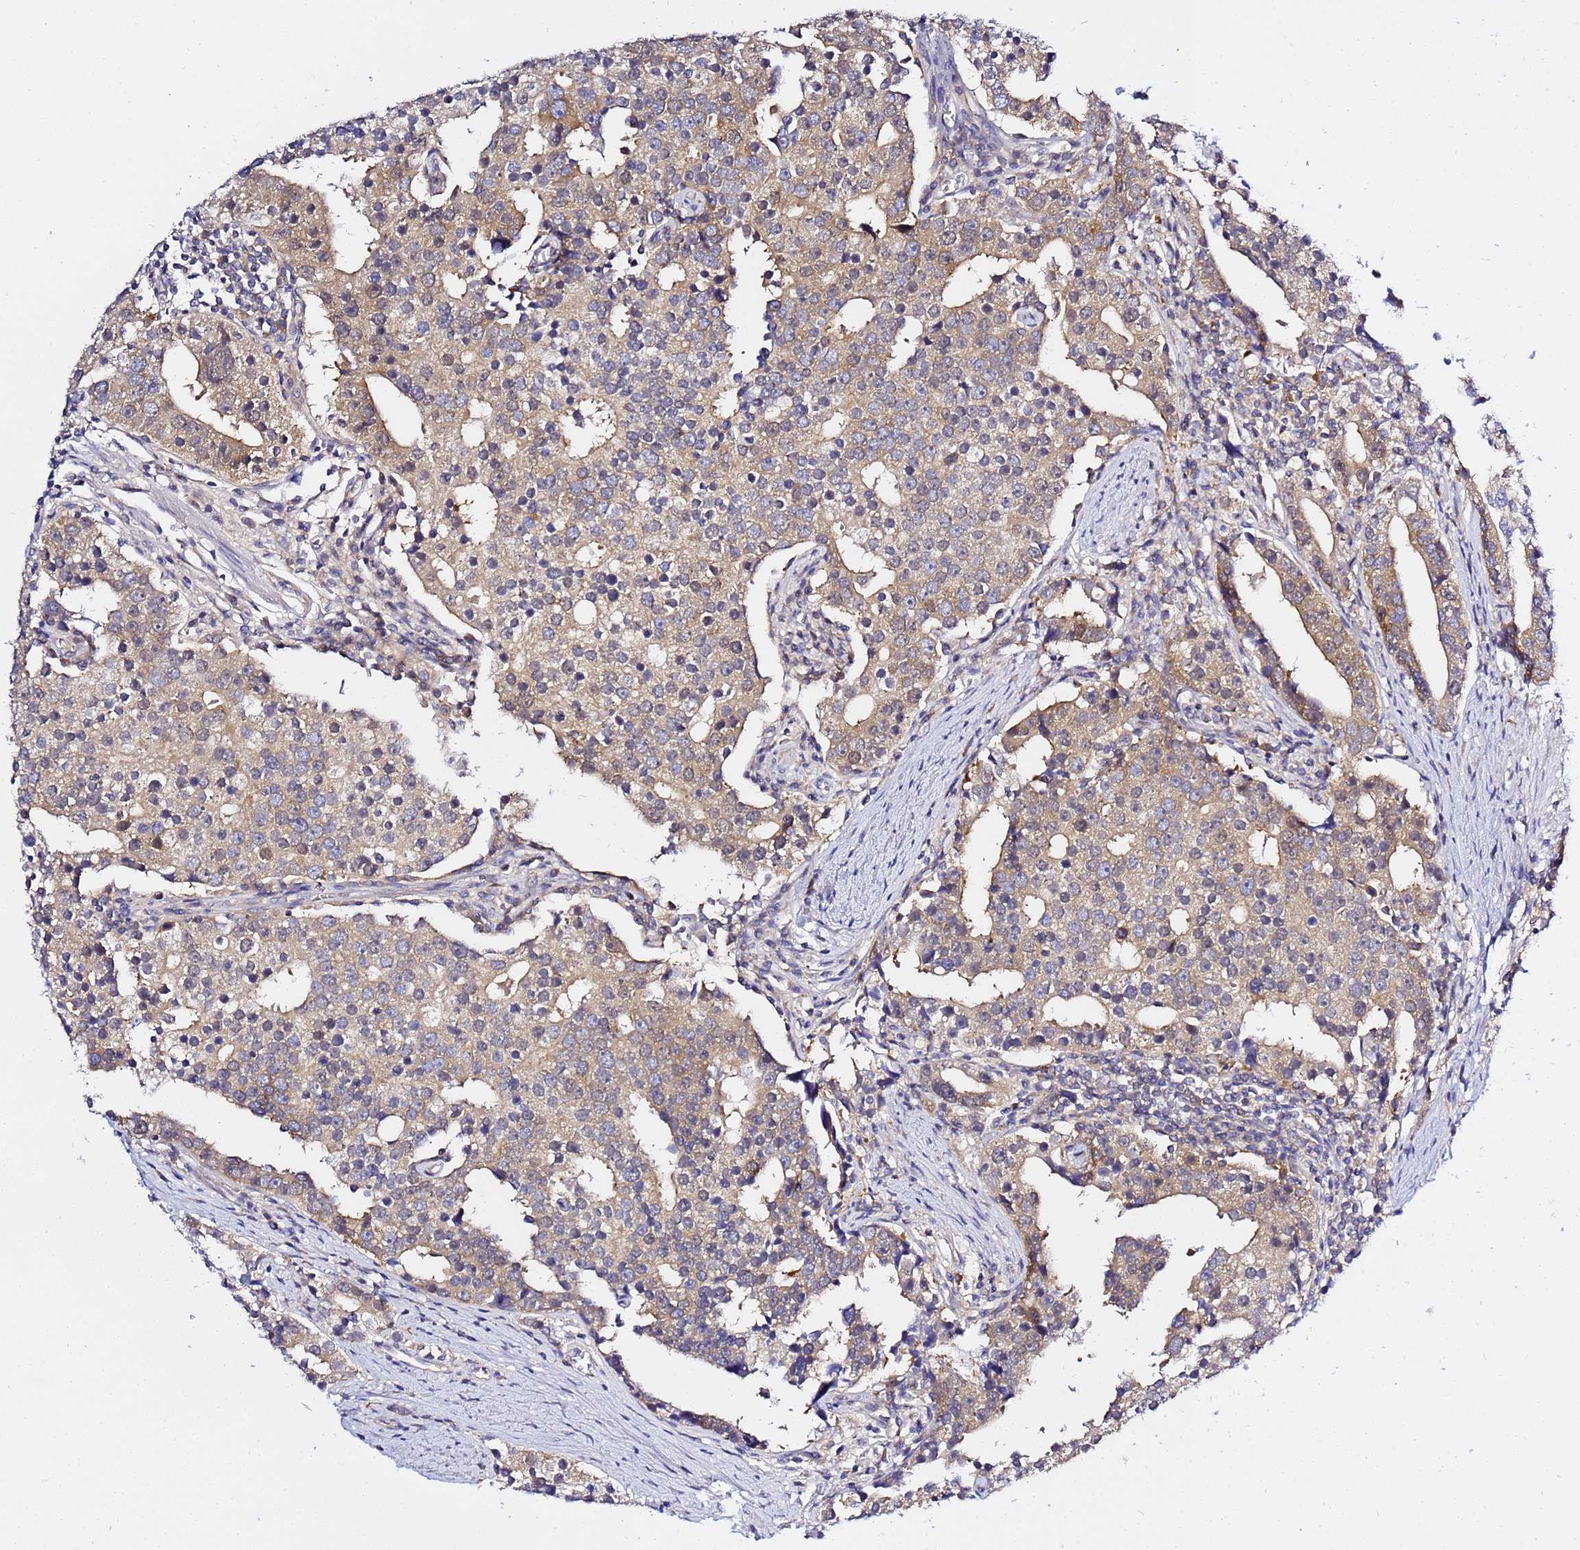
{"staining": {"intensity": "weak", "quantity": ">75%", "location": "cytoplasmic/membranous"}, "tissue": "prostate cancer", "cell_type": "Tumor cells", "image_type": "cancer", "snomed": [{"axis": "morphology", "description": "Adenocarcinoma, High grade"}, {"axis": "topography", "description": "Prostate"}], "caption": "Prostate cancer (high-grade adenocarcinoma) stained with immunohistochemistry shows weak cytoplasmic/membranous positivity in approximately >75% of tumor cells.", "gene": "LENG1", "patient": {"sex": "male", "age": 71}}